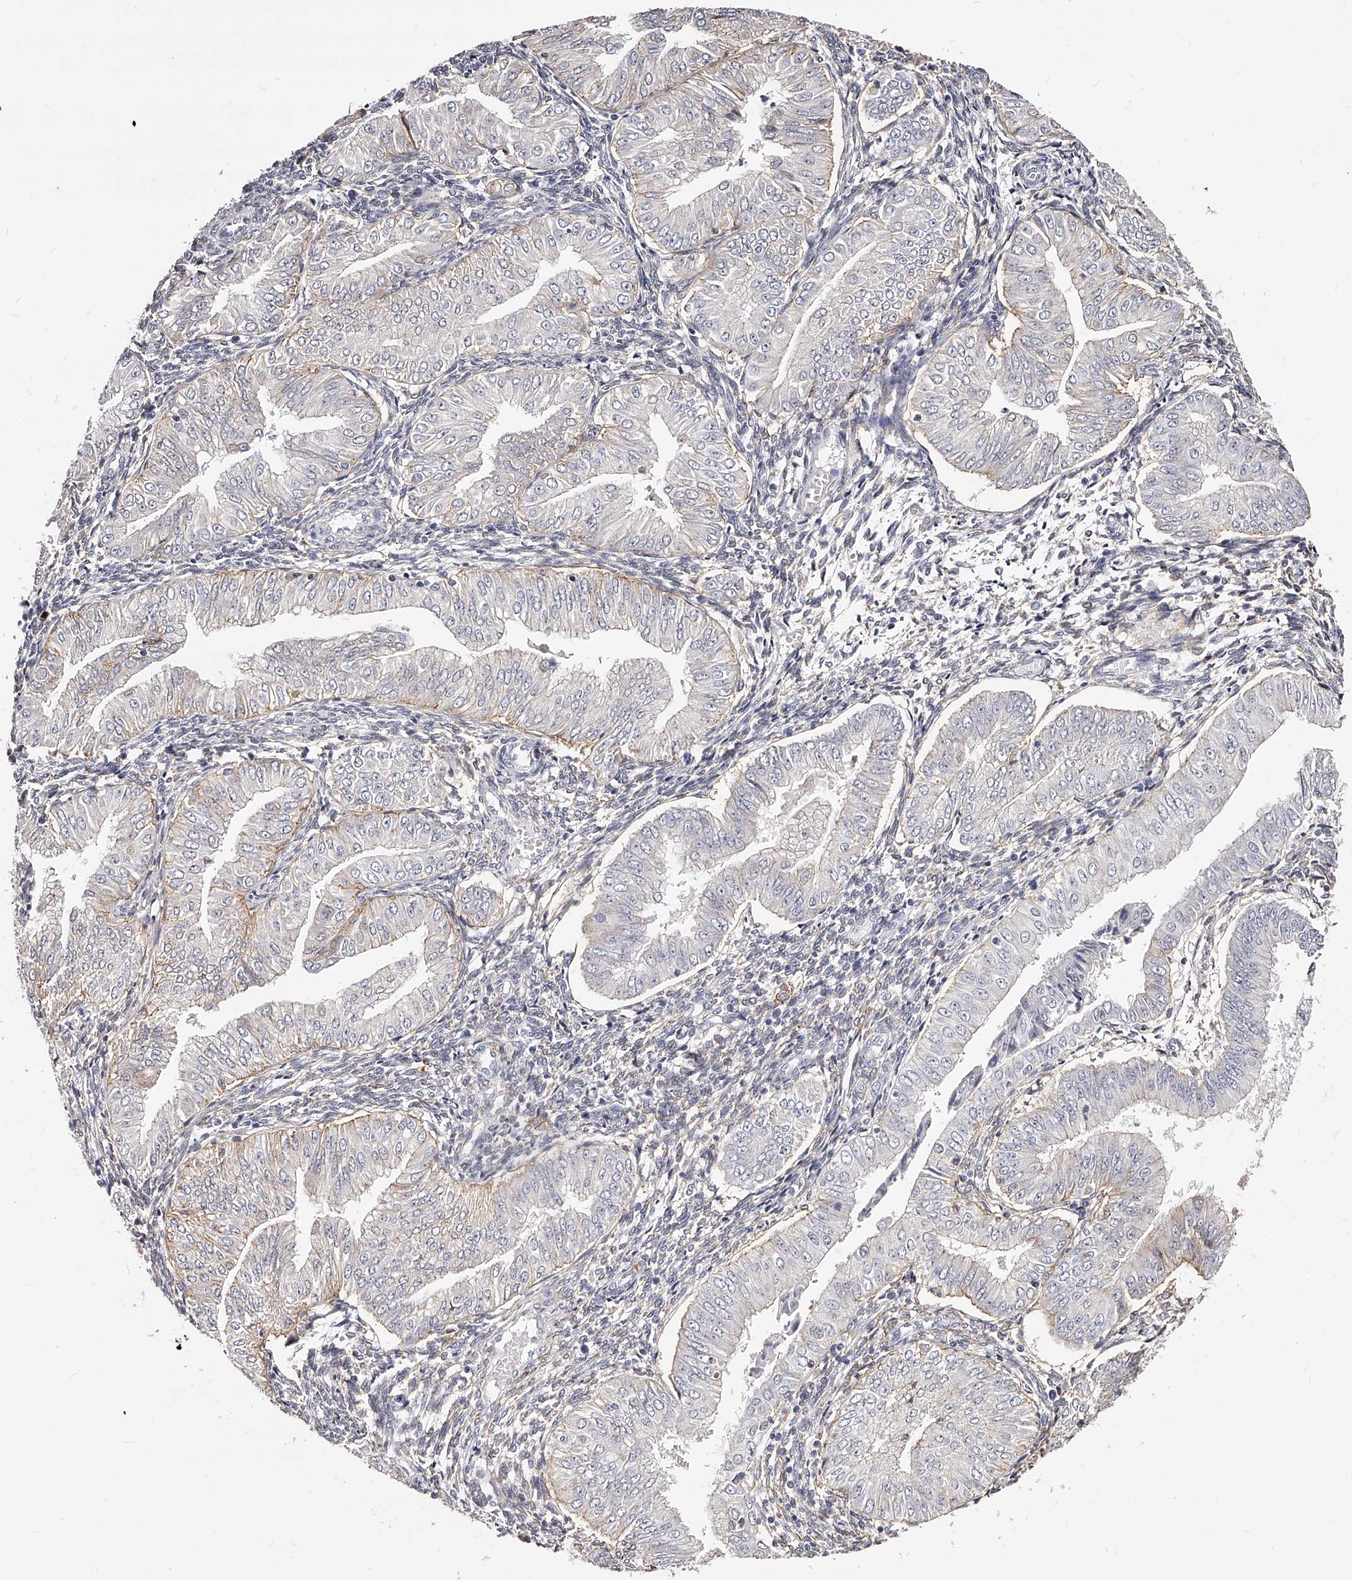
{"staining": {"intensity": "weak", "quantity": "<25%", "location": "cytoplasmic/membranous"}, "tissue": "endometrial cancer", "cell_type": "Tumor cells", "image_type": "cancer", "snomed": [{"axis": "morphology", "description": "Normal tissue, NOS"}, {"axis": "morphology", "description": "Adenocarcinoma, NOS"}, {"axis": "topography", "description": "Endometrium"}], "caption": "DAB (3,3'-diaminobenzidine) immunohistochemical staining of human endometrial cancer (adenocarcinoma) reveals no significant expression in tumor cells.", "gene": "CD82", "patient": {"sex": "female", "age": 53}}